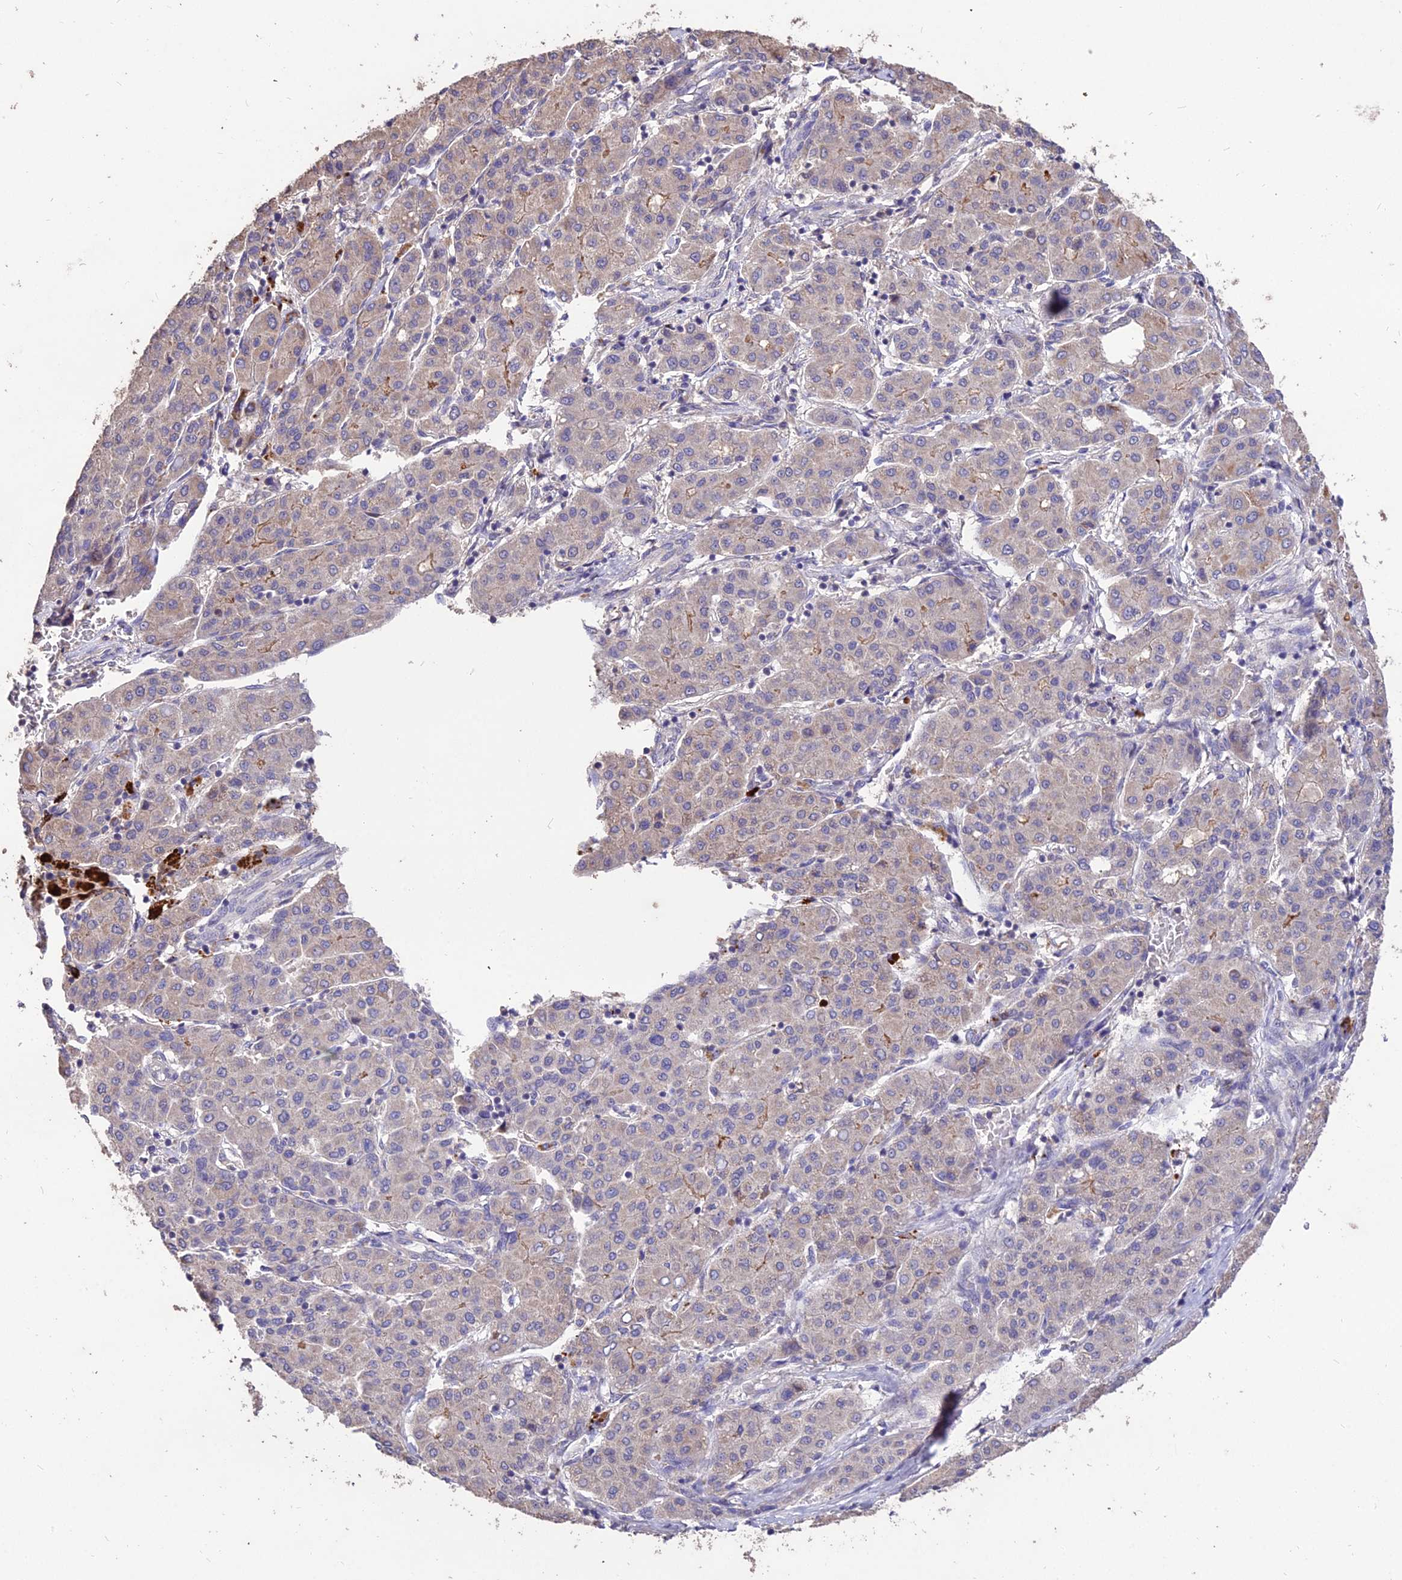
{"staining": {"intensity": "weak", "quantity": "<25%", "location": "cytoplasmic/membranous"}, "tissue": "liver cancer", "cell_type": "Tumor cells", "image_type": "cancer", "snomed": [{"axis": "morphology", "description": "Carcinoma, Hepatocellular, NOS"}, {"axis": "topography", "description": "Liver"}], "caption": "IHC histopathology image of neoplastic tissue: human liver cancer (hepatocellular carcinoma) stained with DAB (3,3'-diaminobenzidine) displays no significant protein expression in tumor cells.", "gene": "SDHD", "patient": {"sex": "male", "age": 65}}